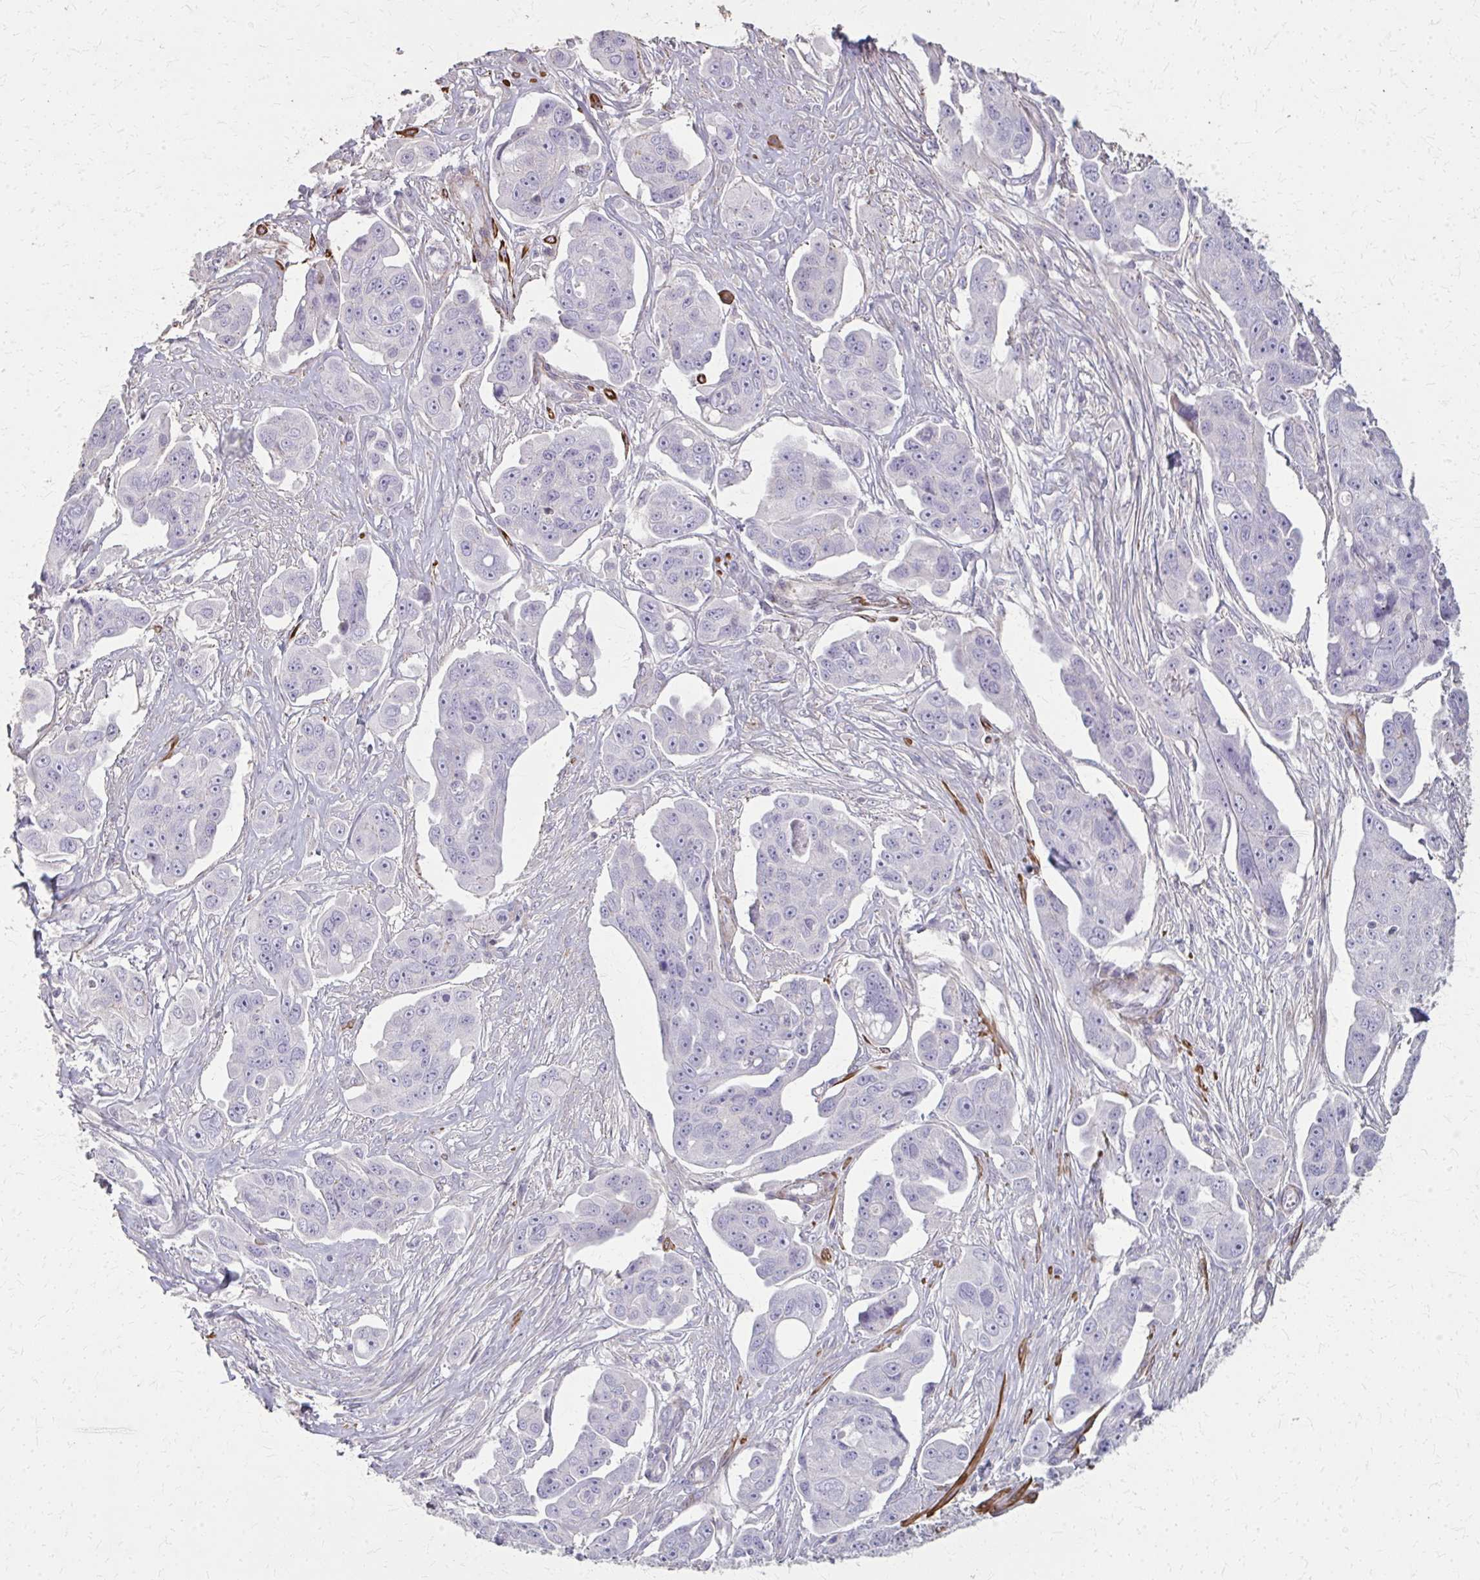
{"staining": {"intensity": "negative", "quantity": "none", "location": "none"}, "tissue": "ovarian cancer", "cell_type": "Tumor cells", "image_type": "cancer", "snomed": [{"axis": "morphology", "description": "Carcinoma, endometroid"}, {"axis": "topography", "description": "Ovary"}], "caption": "Tumor cells show no significant staining in ovarian cancer.", "gene": "TENM4", "patient": {"sex": "female", "age": 70}}